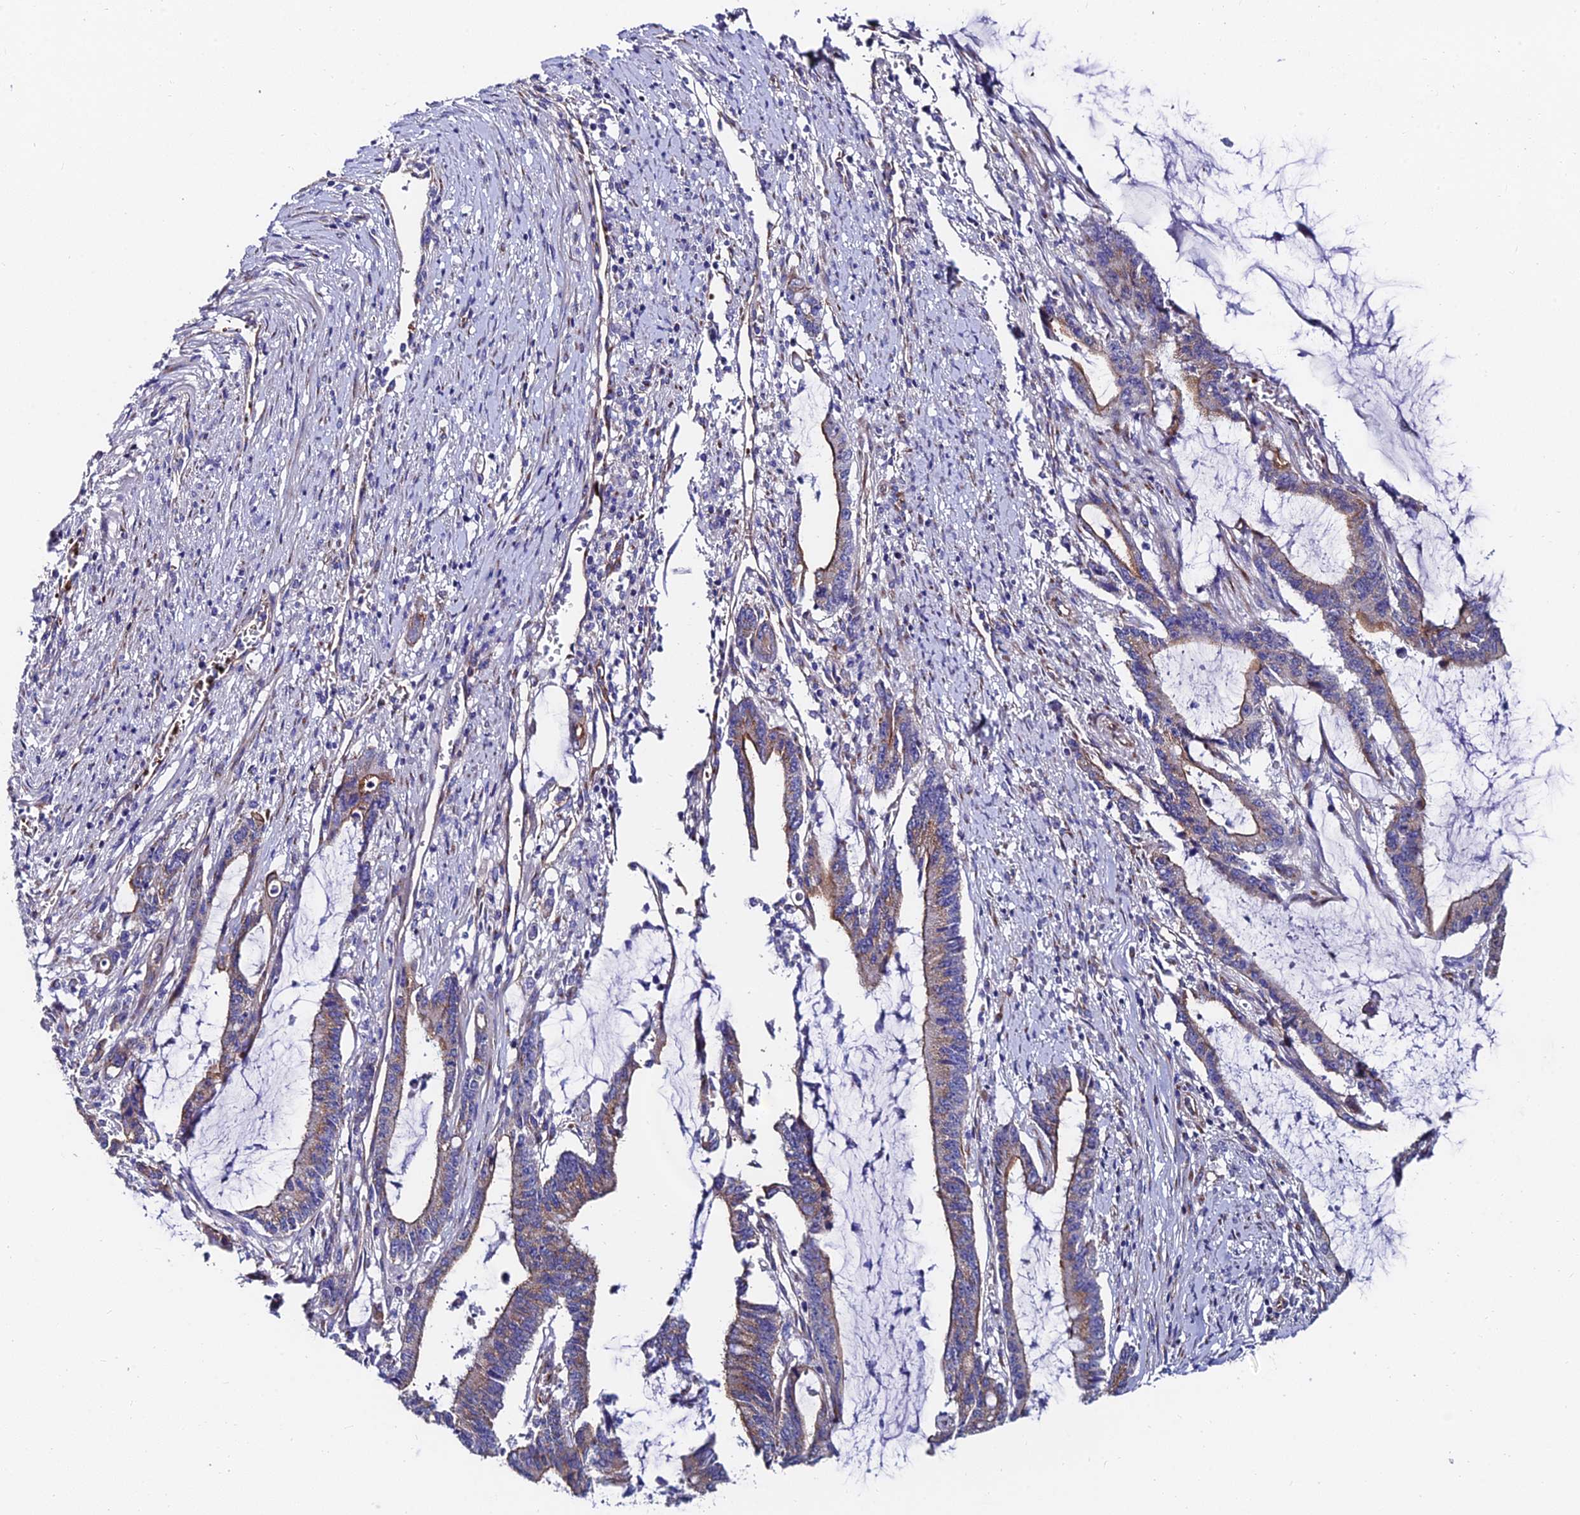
{"staining": {"intensity": "weak", "quantity": "25%-75%", "location": "cytoplasmic/membranous"}, "tissue": "pancreatic cancer", "cell_type": "Tumor cells", "image_type": "cancer", "snomed": [{"axis": "morphology", "description": "Adenocarcinoma, NOS"}, {"axis": "topography", "description": "Pancreas"}], "caption": "The micrograph shows a brown stain indicating the presence of a protein in the cytoplasmic/membranous of tumor cells in pancreatic adenocarcinoma.", "gene": "ADGRF3", "patient": {"sex": "female", "age": 50}}